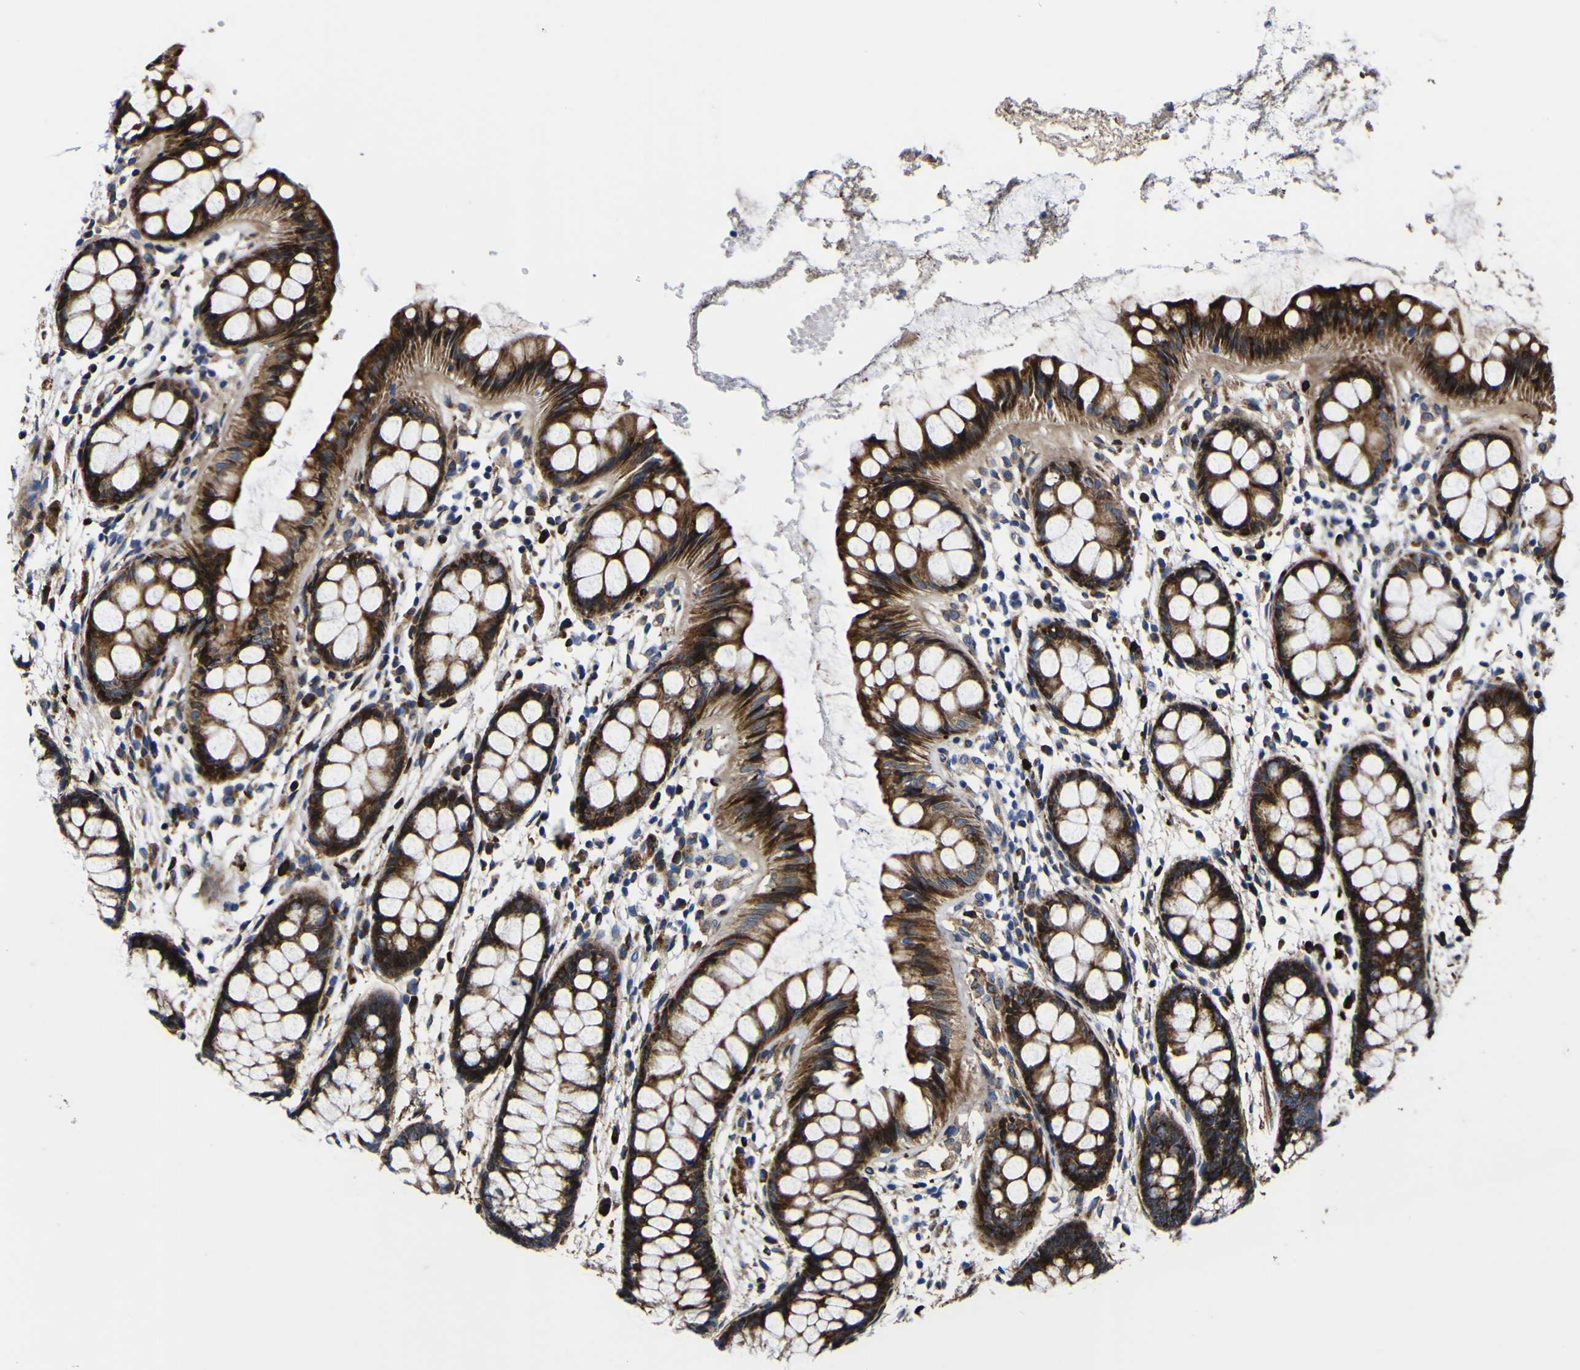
{"staining": {"intensity": "strong", "quantity": ">75%", "location": "cytoplasmic/membranous"}, "tissue": "rectum", "cell_type": "Glandular cells", "image_type": "normal", "snomed": [{"axis": "morphology", "description": "Normal tissue, NOS"}, {"axis": "topography", "description": "Rectum"}], "caption": "This photomicrograph shows IHC staining of benign human rectum, with high strong cytoplasmic/membranous positivity in about >75% of glandular cells.", "gene": "SCD", "patient": {"sex": "female", "age": 66}}